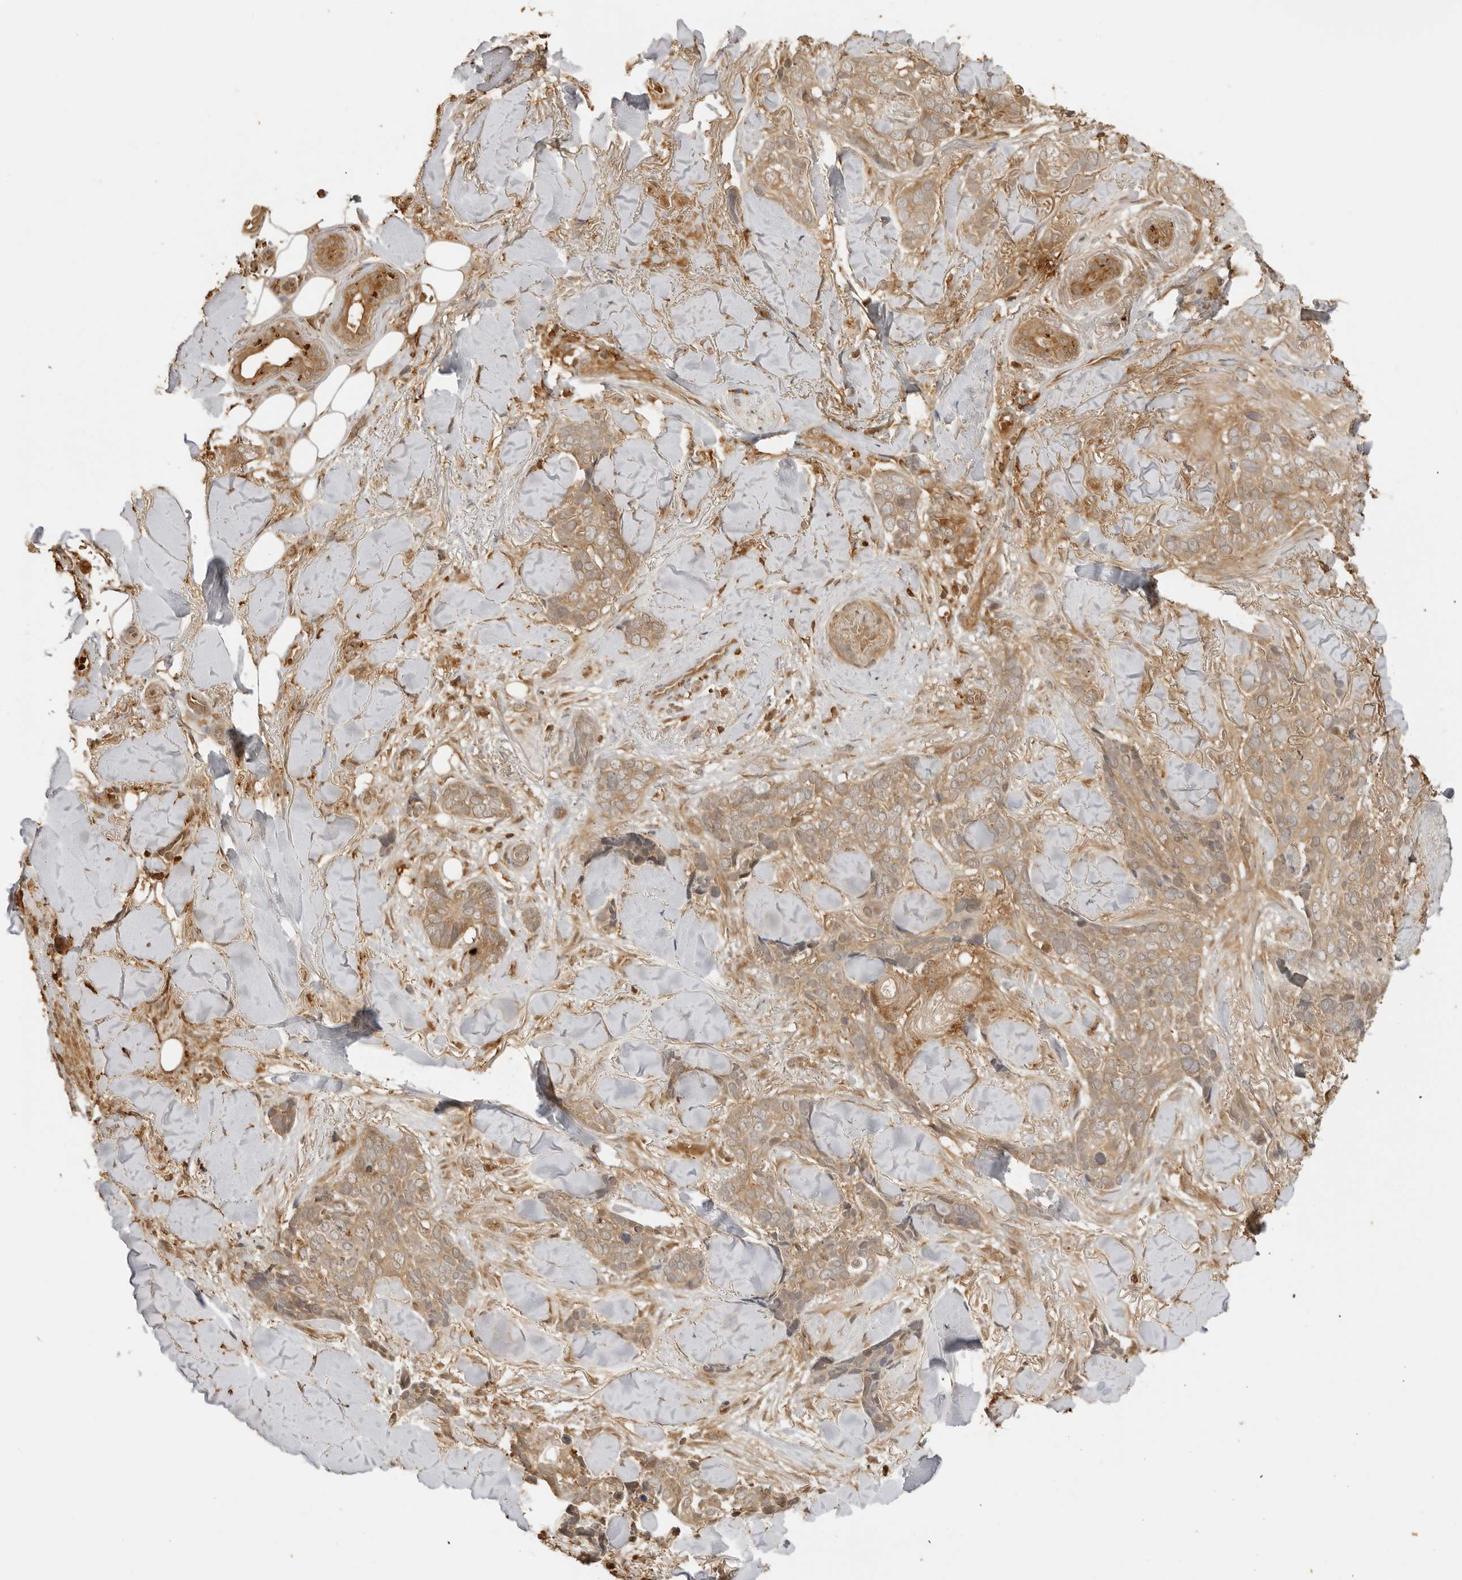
{"staining": {"intensity": "moderate", "quantity": ">75%", "location": "cytoplasmic/membranous"}, "tissue": "skin cancer", "cell_type": "Tumor cells", "image_type": "cancer", "snomed": [{"axis": "morphology", "description": "Basal cell carcinoma"}, {"axis": "topography", "description": "Skin"}], "caption": "Skin cancer was stained to show a protein in brown. There is medium levels of moderate cytoplasmic/membranous staining in approximately >75% of tumor cells. Using DAB (3,3'-diaminobenzidine) (brown) and hematoxylin (blue) stains, captured at high magnification using brightfield microscopy.", "gene": "IKBKE", "patient": {"sex": "female", "age": 82}}